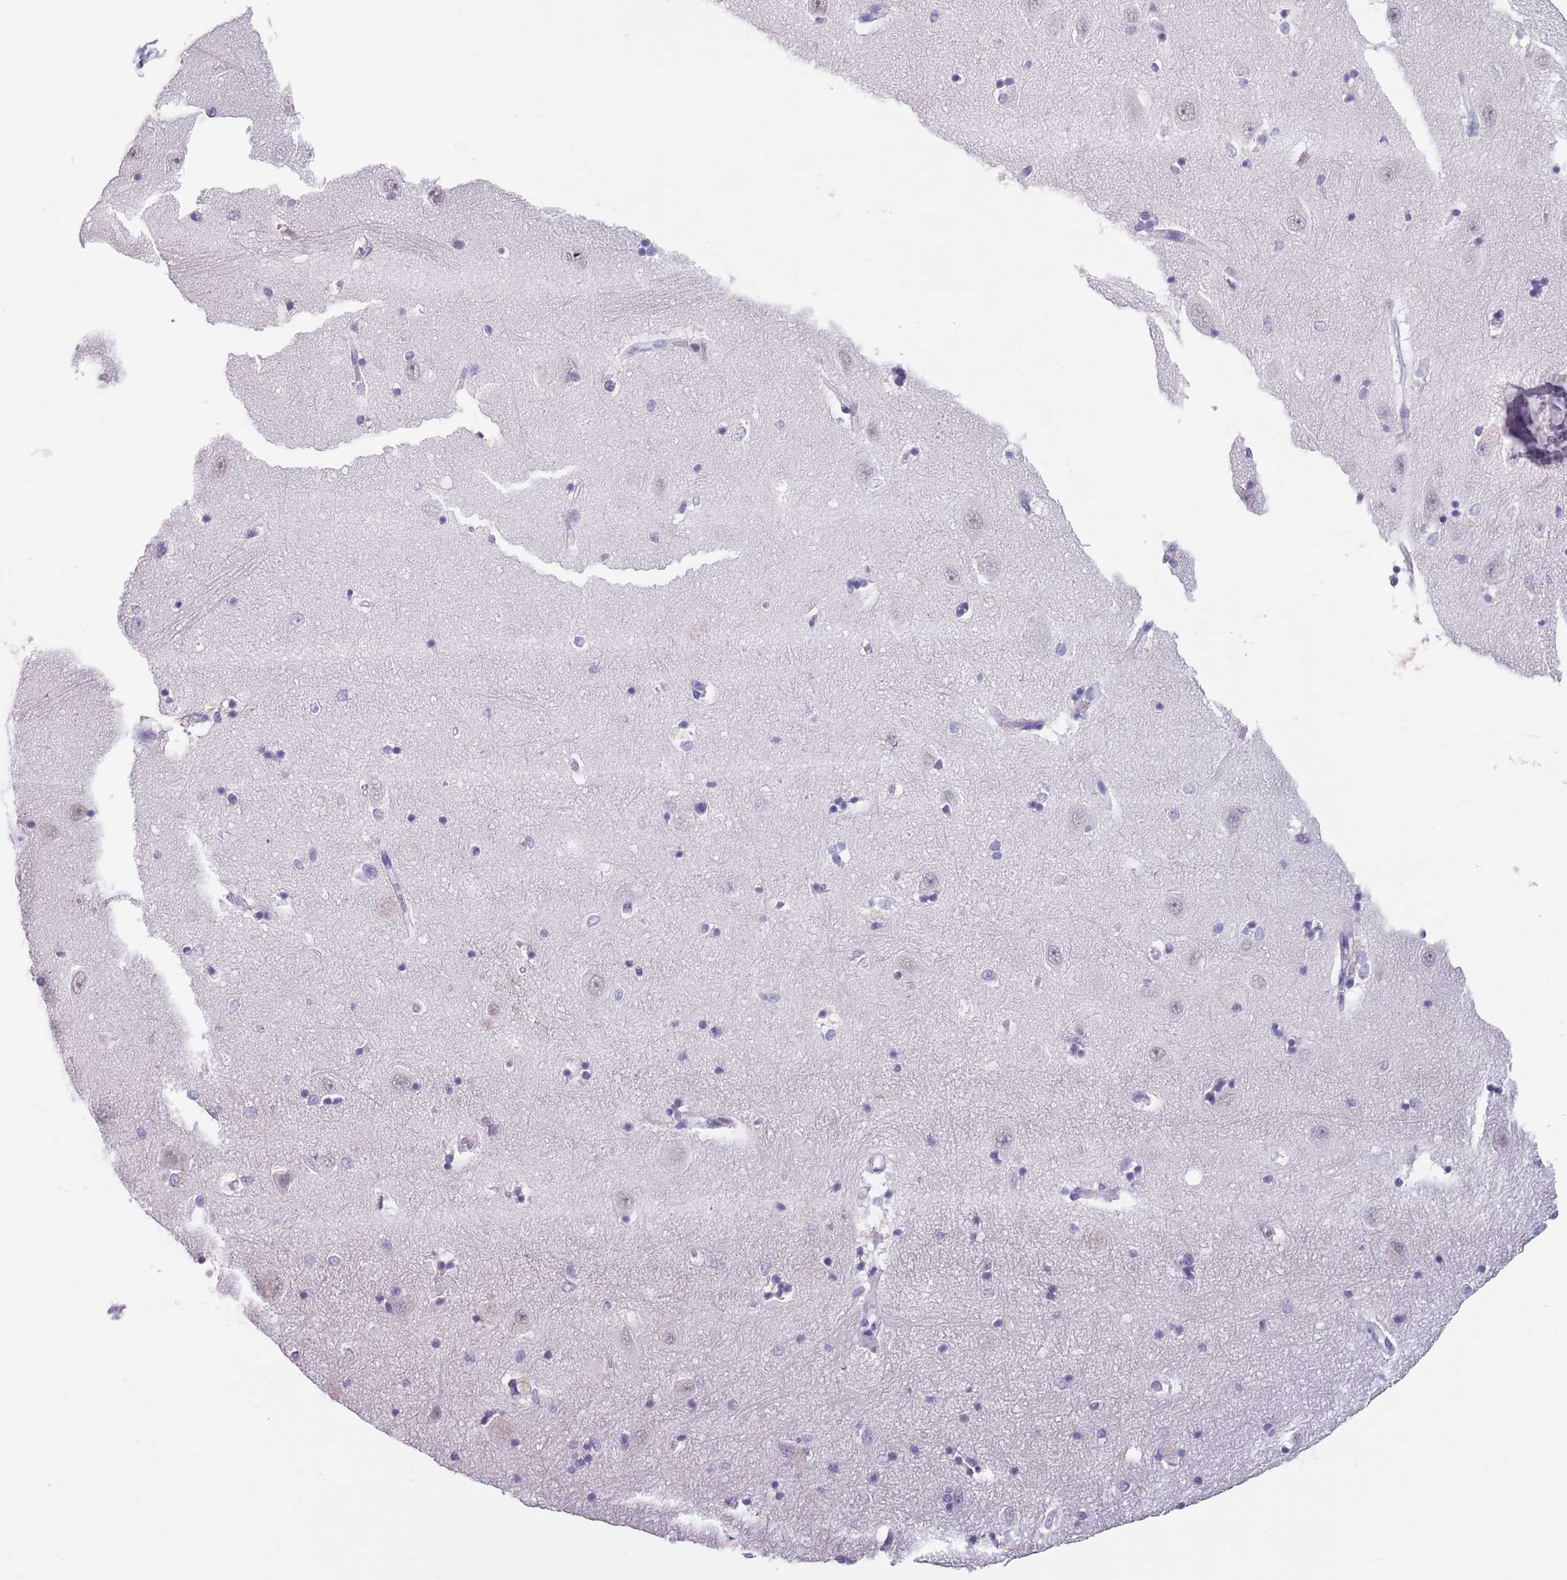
{"staining": {"intensity": "negative", "quantity": "none", "location": "none"}, "tissue": "hippocampus", "cell_type": "Glial cells", "image_type": "normal", "snomed": [{"axis": "morphology", "description": "Normal tissue, NOS"}, {"axis": "topography", "description": "Hippocampus"}], "caption": "Protein analysis of benign hippocampus exhibits no significant expression in glial cells.", "gene": "SPESP1", "patient": {"sex": "female", "age": 64}}